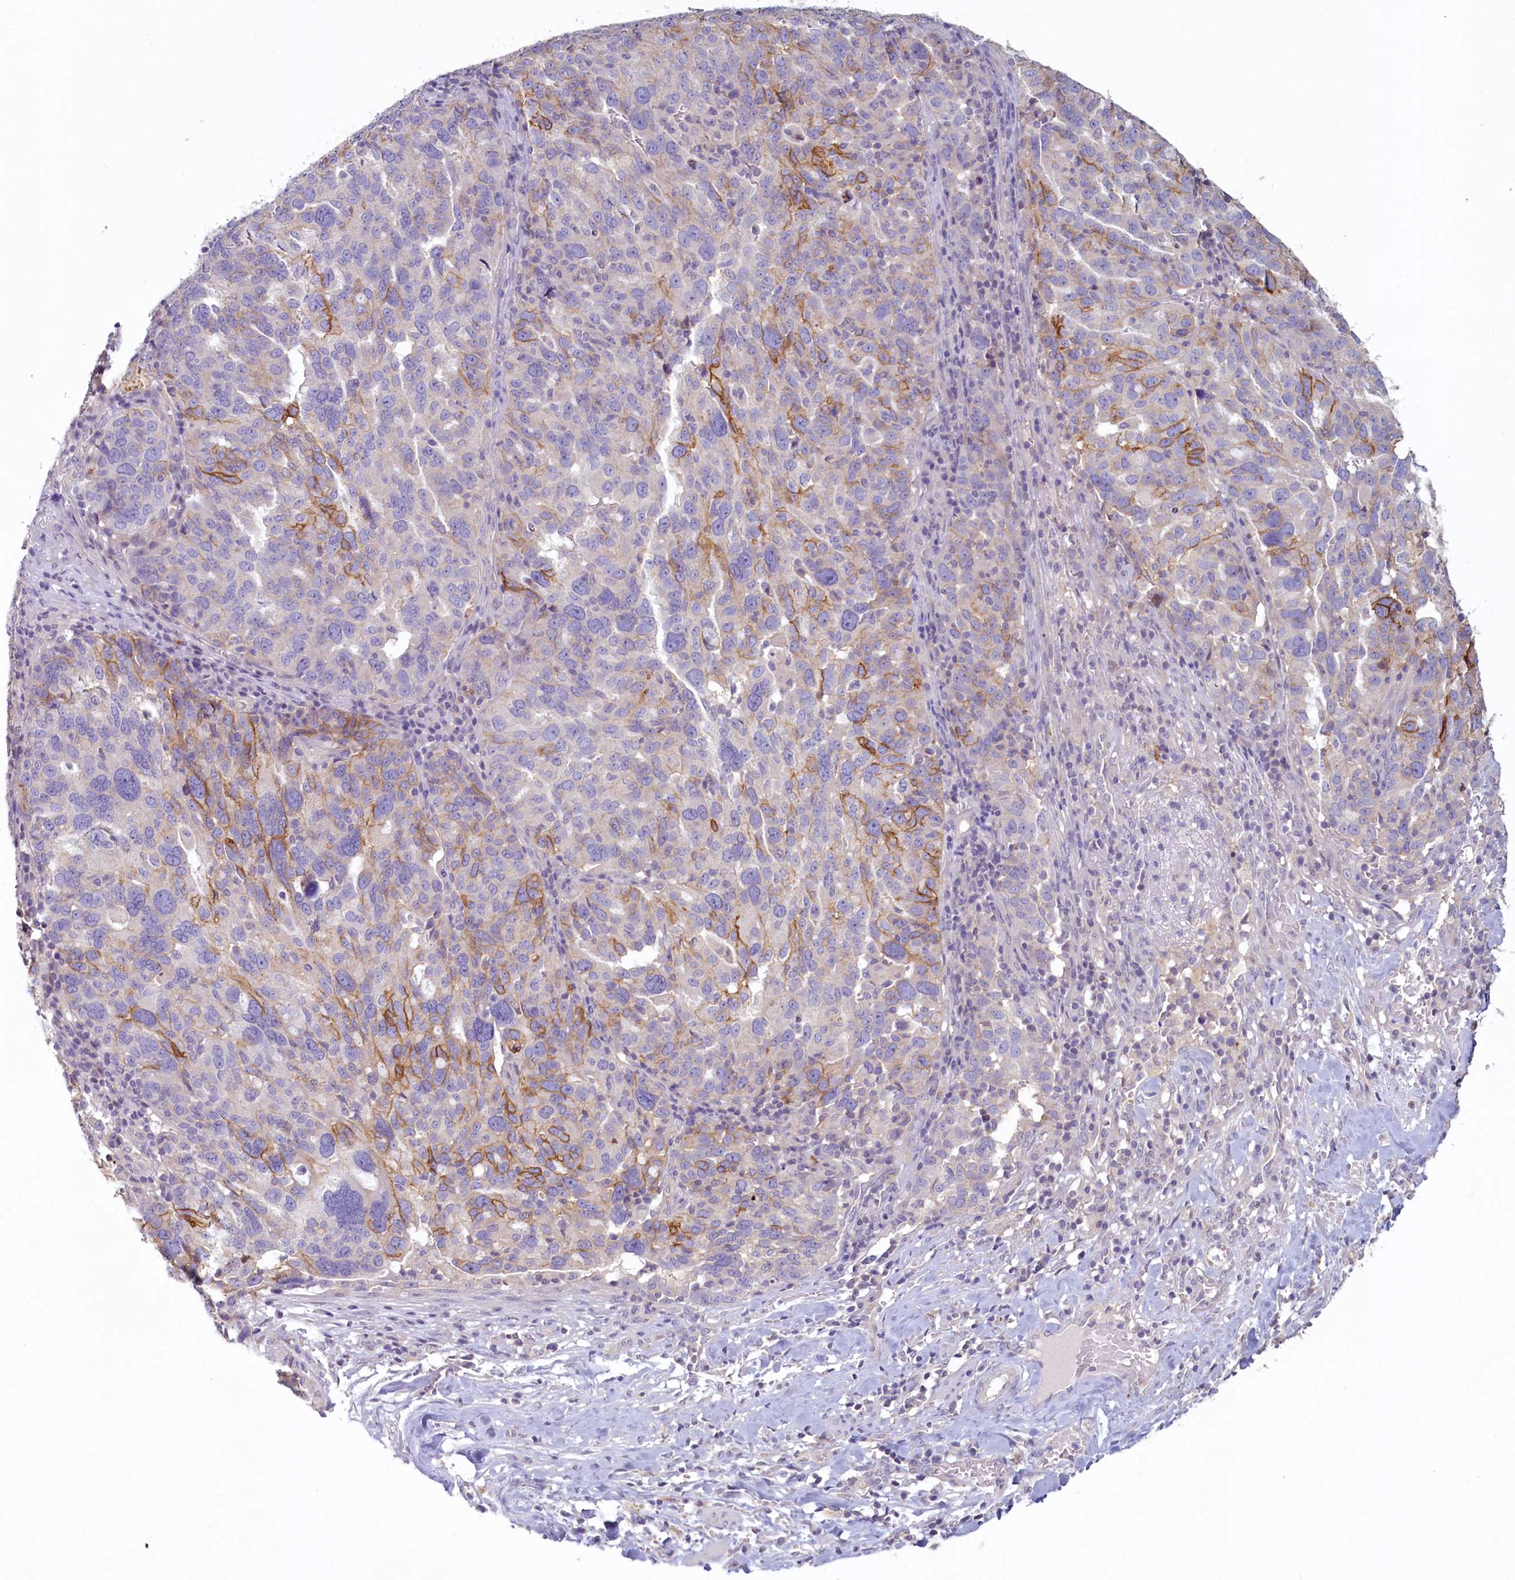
{"staining": {"intensity": "strong", "quantity": "<25%", "location": "cytoplasmic/membranous"}, "tissue": "ovarian cancer", "cell_type": "Tumor cells", "image_type": "cancer", "snomed": [{"axis": "morphology", "description": "Cystadenocarcinoma, serous, NOS"}, {"axis": "topography", "description": "Ovary"}], "caption": "Ovarian cancer stained for a protein exhibits strong cytoplasmic/membranous positivity in tumor cells. The staining was performed using DAB, with brown indicating positive protein expression. Nuclei are stained blue with hematoxylin.", "gene": "PDE6D", "patient": {"sex": "female", "age": 59}}